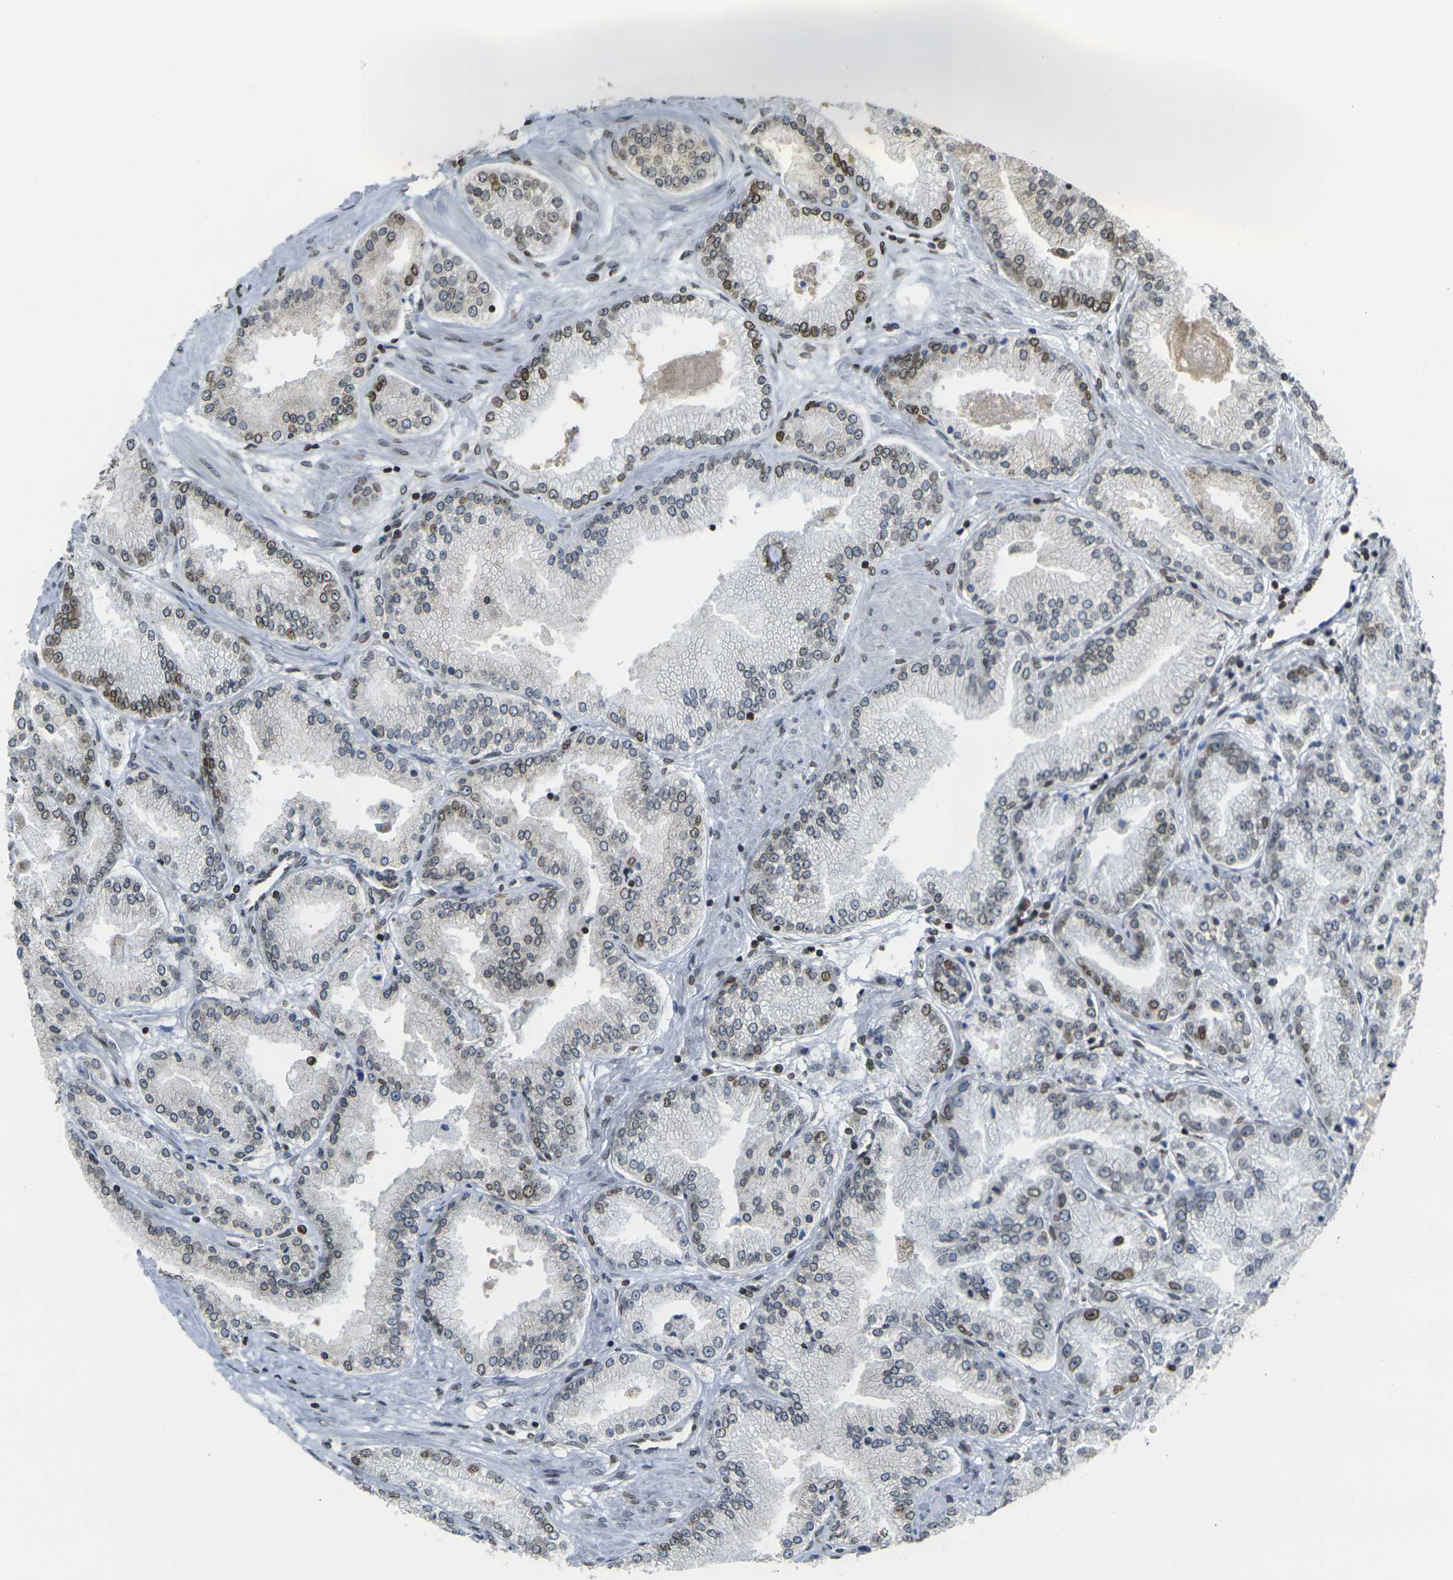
{"staining": {"intensity": "moderate", "quantity": "25%-75%", "location": "cytoplasmic/membranous,nuclear"}, "tissue": "prostate cancer", "cell_type": "Tumor cells", "image_type": "cancer", "snomed": [{"axis": "morphology", "description": "Adenocarcinoma, High grade"}, {"axis": "topography", "description": "Prostate"}], "caption": "Immunohistochemistry (IHC) micrograph of prostate adenocarcinoma (high-grade) stained for a protein (brown), which exhibits medium levels of moderate cytoplasmic/membranous and nuclear positivity in about 25%-75% of tumor cells.", "gene": "BRDT", "patient": {"sex": "male", "age": 61}}